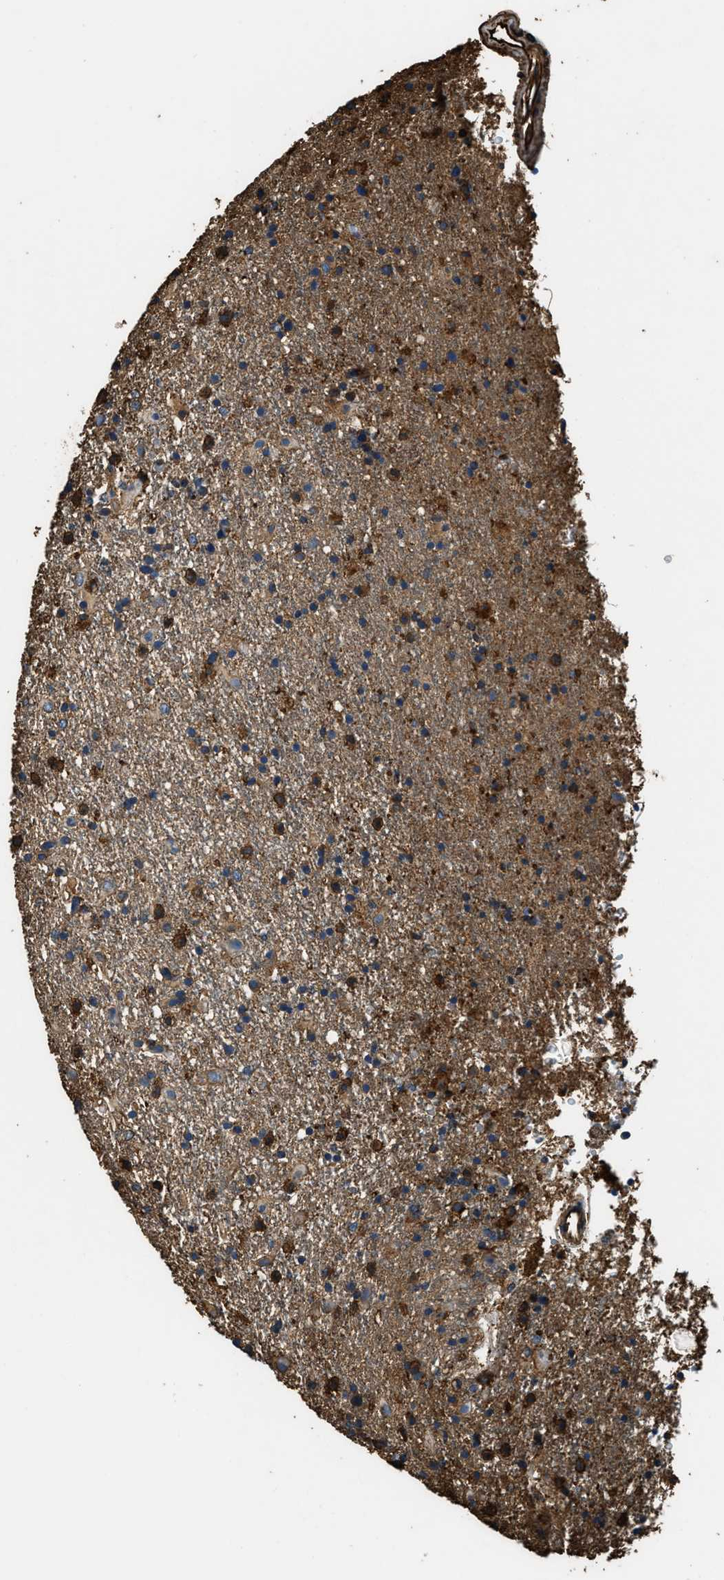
{"staining": {"intensity": "moderate", "quantity": "25%-75%", "location": "cytoplasmic/membranous"}, "tissue": "glioma", "cell_type": "Tumor cells", "image_type": "cancer", "snomed": [{"axis": "morphology", "description": "Glioma, malignant, Low grade"}, {"axis": "topography", "description": "Brain"}], "caption": "Moderate cytoplasmic/membranous expression for a protein is seen in about 25%-75% of tumor cells of glioma using immunohistochemistry (IHC).", "gene": "ACCS", "patient": {"sex": "male", "age": 65}}